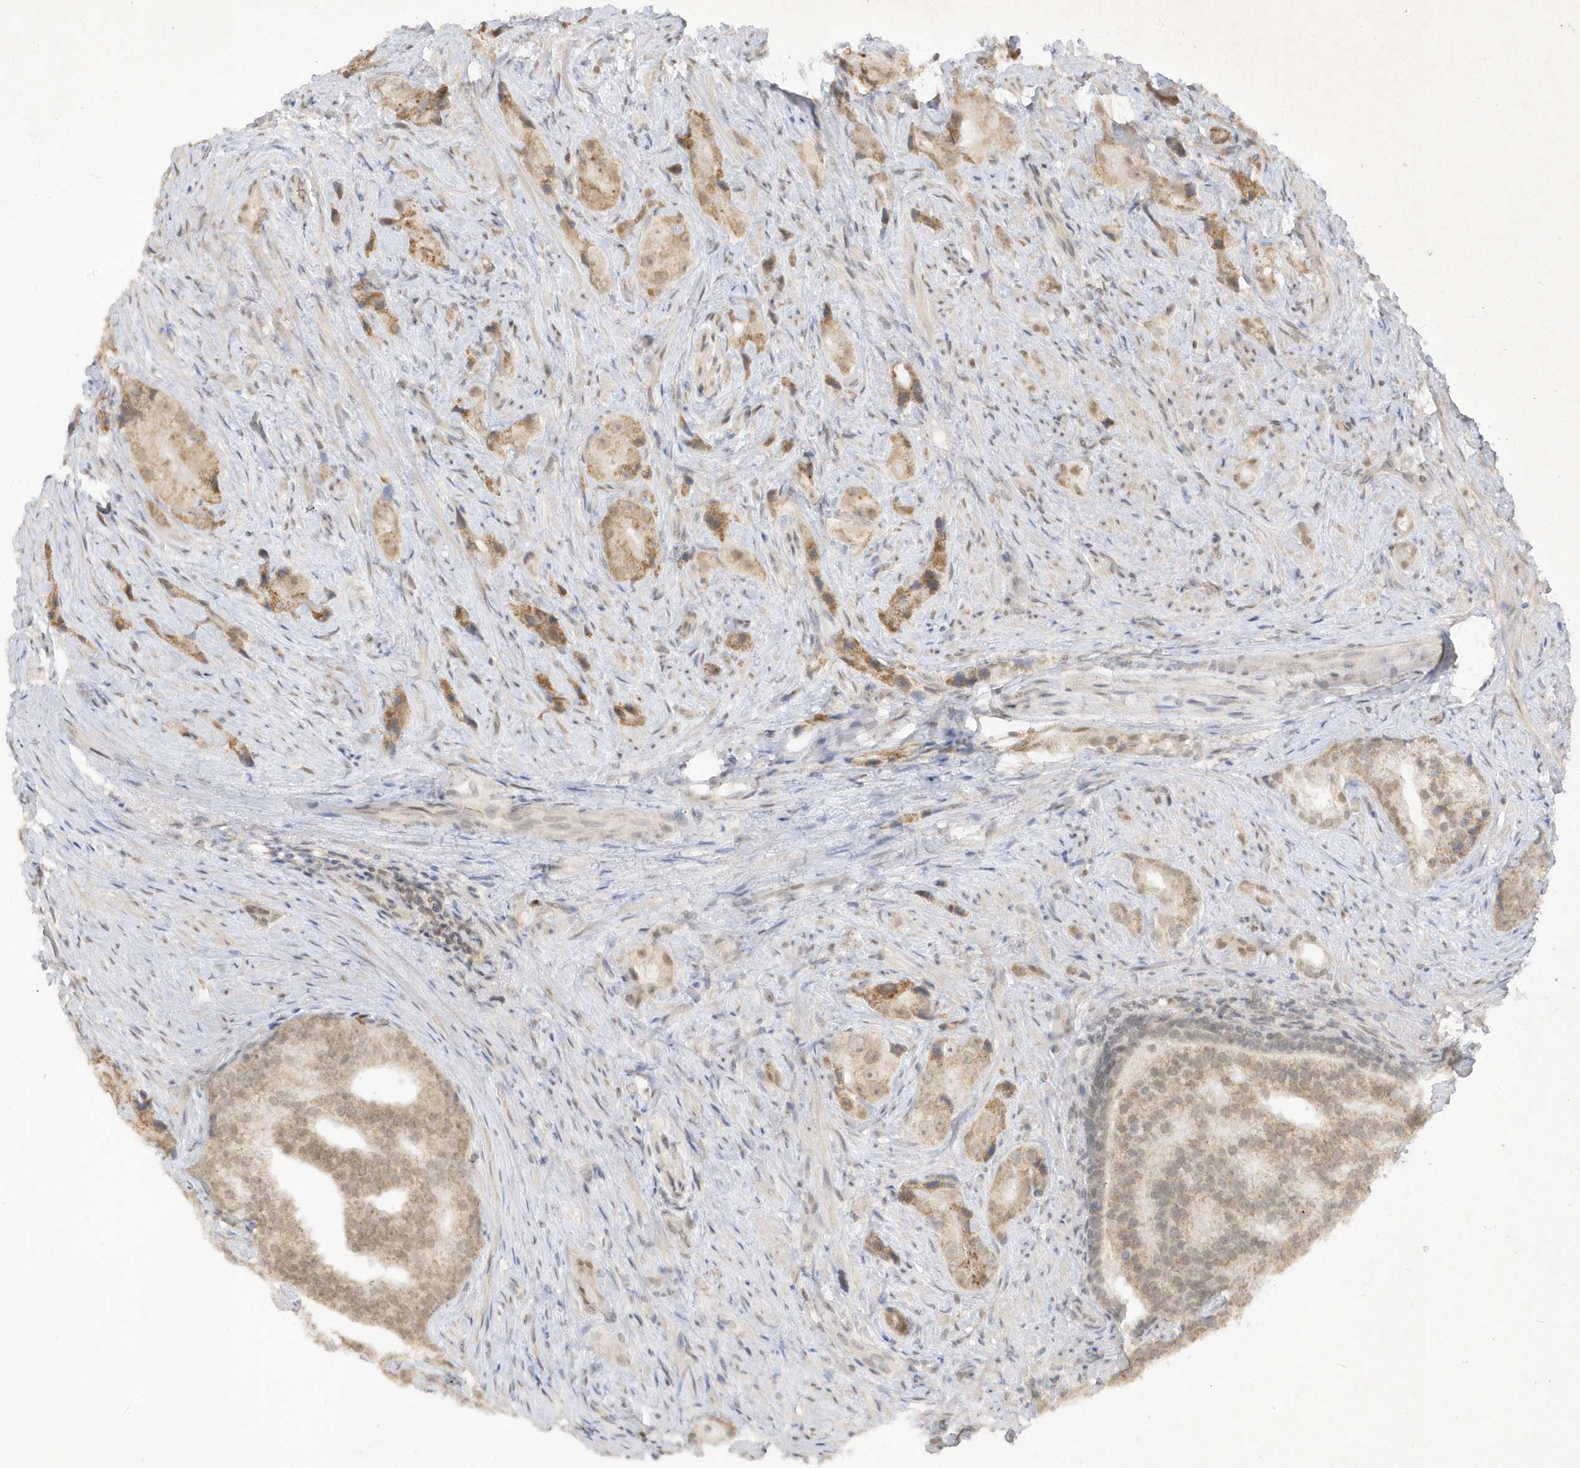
{"staining": {"intensity": "moderate", "quantity": "25%-75%", "location": "cytoplasmic/membranous"}, "tissue": "prostate cancer", "cell_type": "Tumor cells", "image_type": "cancer", "snomed": [{"axis": "morphology", "description": "Adenocarcinoma, Low grade"}, {"axis": "topography", "description": "Prostate"}], "caption": "A high-resolution photomicrograph shows immunohistochemistry staining of prostate adenocarcinoma (low-grade), which demonstrates moderate cytoplasmic/membranous positivity in approximately 25%-75% of tumor cells.", "gene": "ZNF213", "patient": {"sex": "male", "age": 71}}